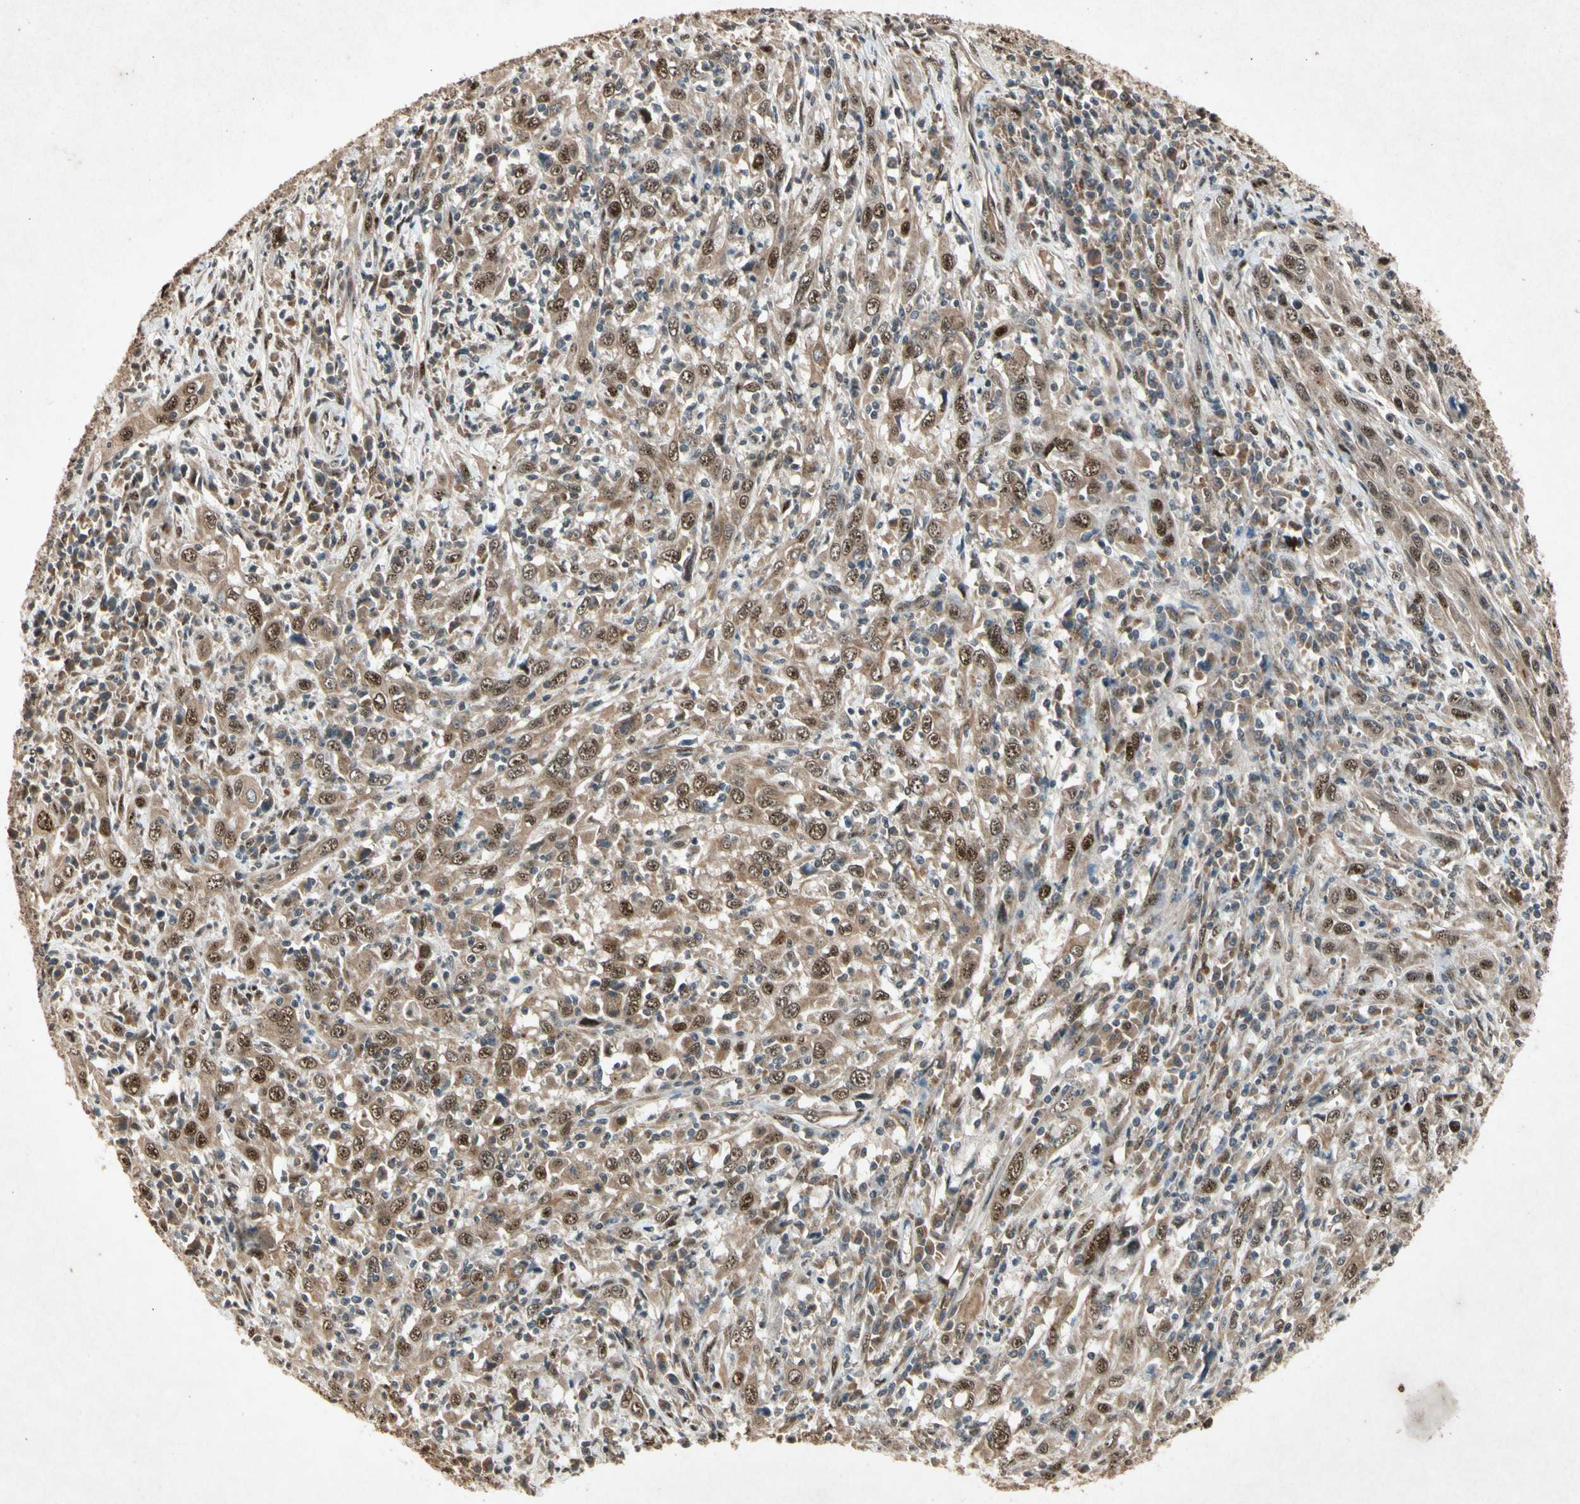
{"staining": {"intensity": "strong", "quantity": "25%-75%", "location": "cytoplasmic/membranous,nuclear"}, "tissue": "cervical cancer", "cell_type": "Tumor cells", "image_type": "cancer", "snomed": [{"axis": "morphology", "description": "Squamous cell carcinoma, NOS"}, {"axis": "topography", "description": "Cervix"}], "caption": "A histopathology image of human squamous cell carcinoma (cervical) stained for a protein exhibits strong cytoplasmic/membranous and nuclear brown staining in tumor cells.", "gene": "PML", "patient": {"sex": "female", "age": 46}}